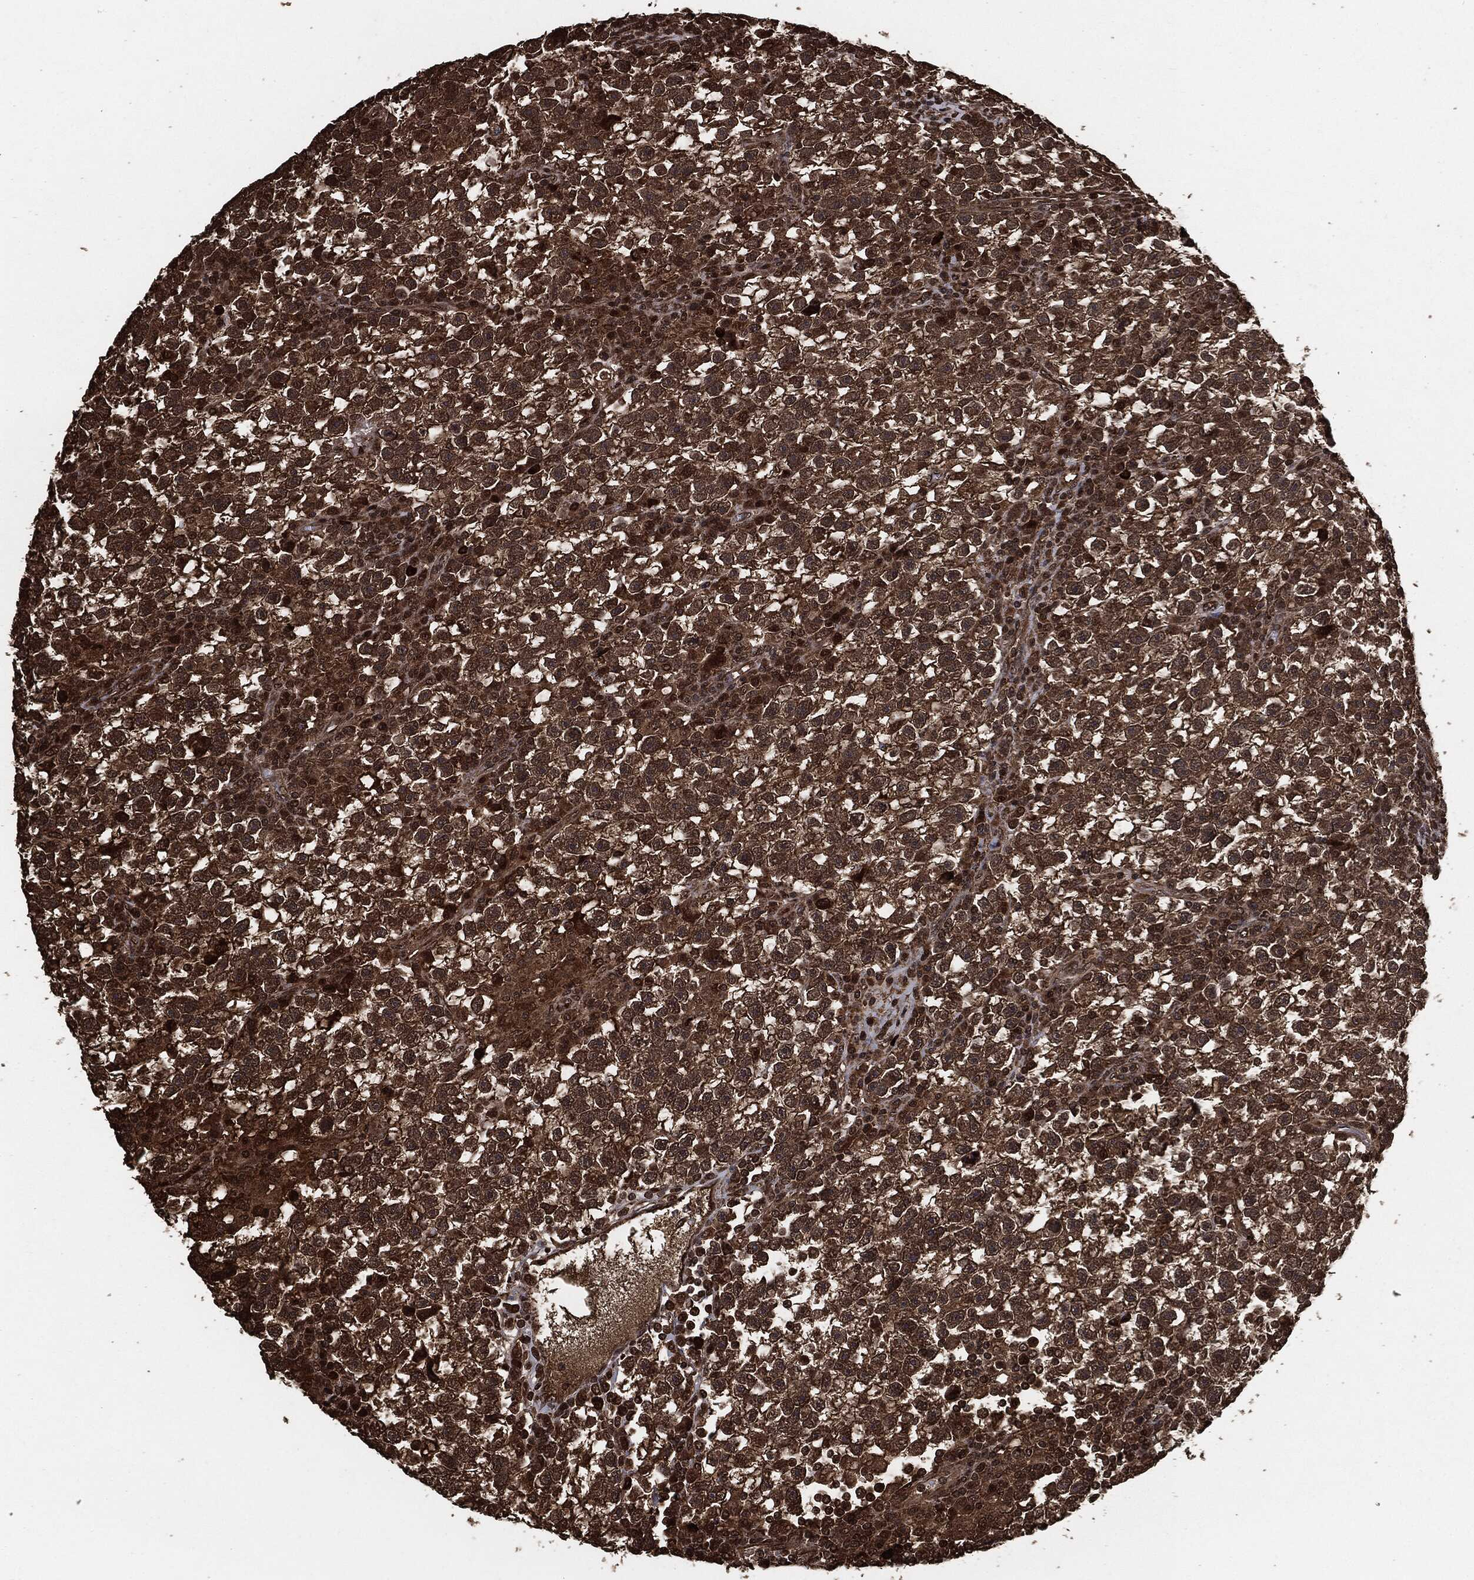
{"staining": {"intensity": "strong", "quantity": "25%-75%", "location": "cytoplasmic/membranous"}, "tissue": "testis cancer", "cell_type": "Tumor cells", "image_type": "cancer", "snomed": [{"axis": "morphology", "description": "Seminoma, NOS"}, {"axis": "topography", "description": "Testis"}], "caption": "Brown immunohistochemical staining in testis cancer reveals strong cytoplasmic/membranous staining in approximately 25%-75% of tumor cells.", "gene": "EGFR", "patient": {"sex": "male", "age": 47}}